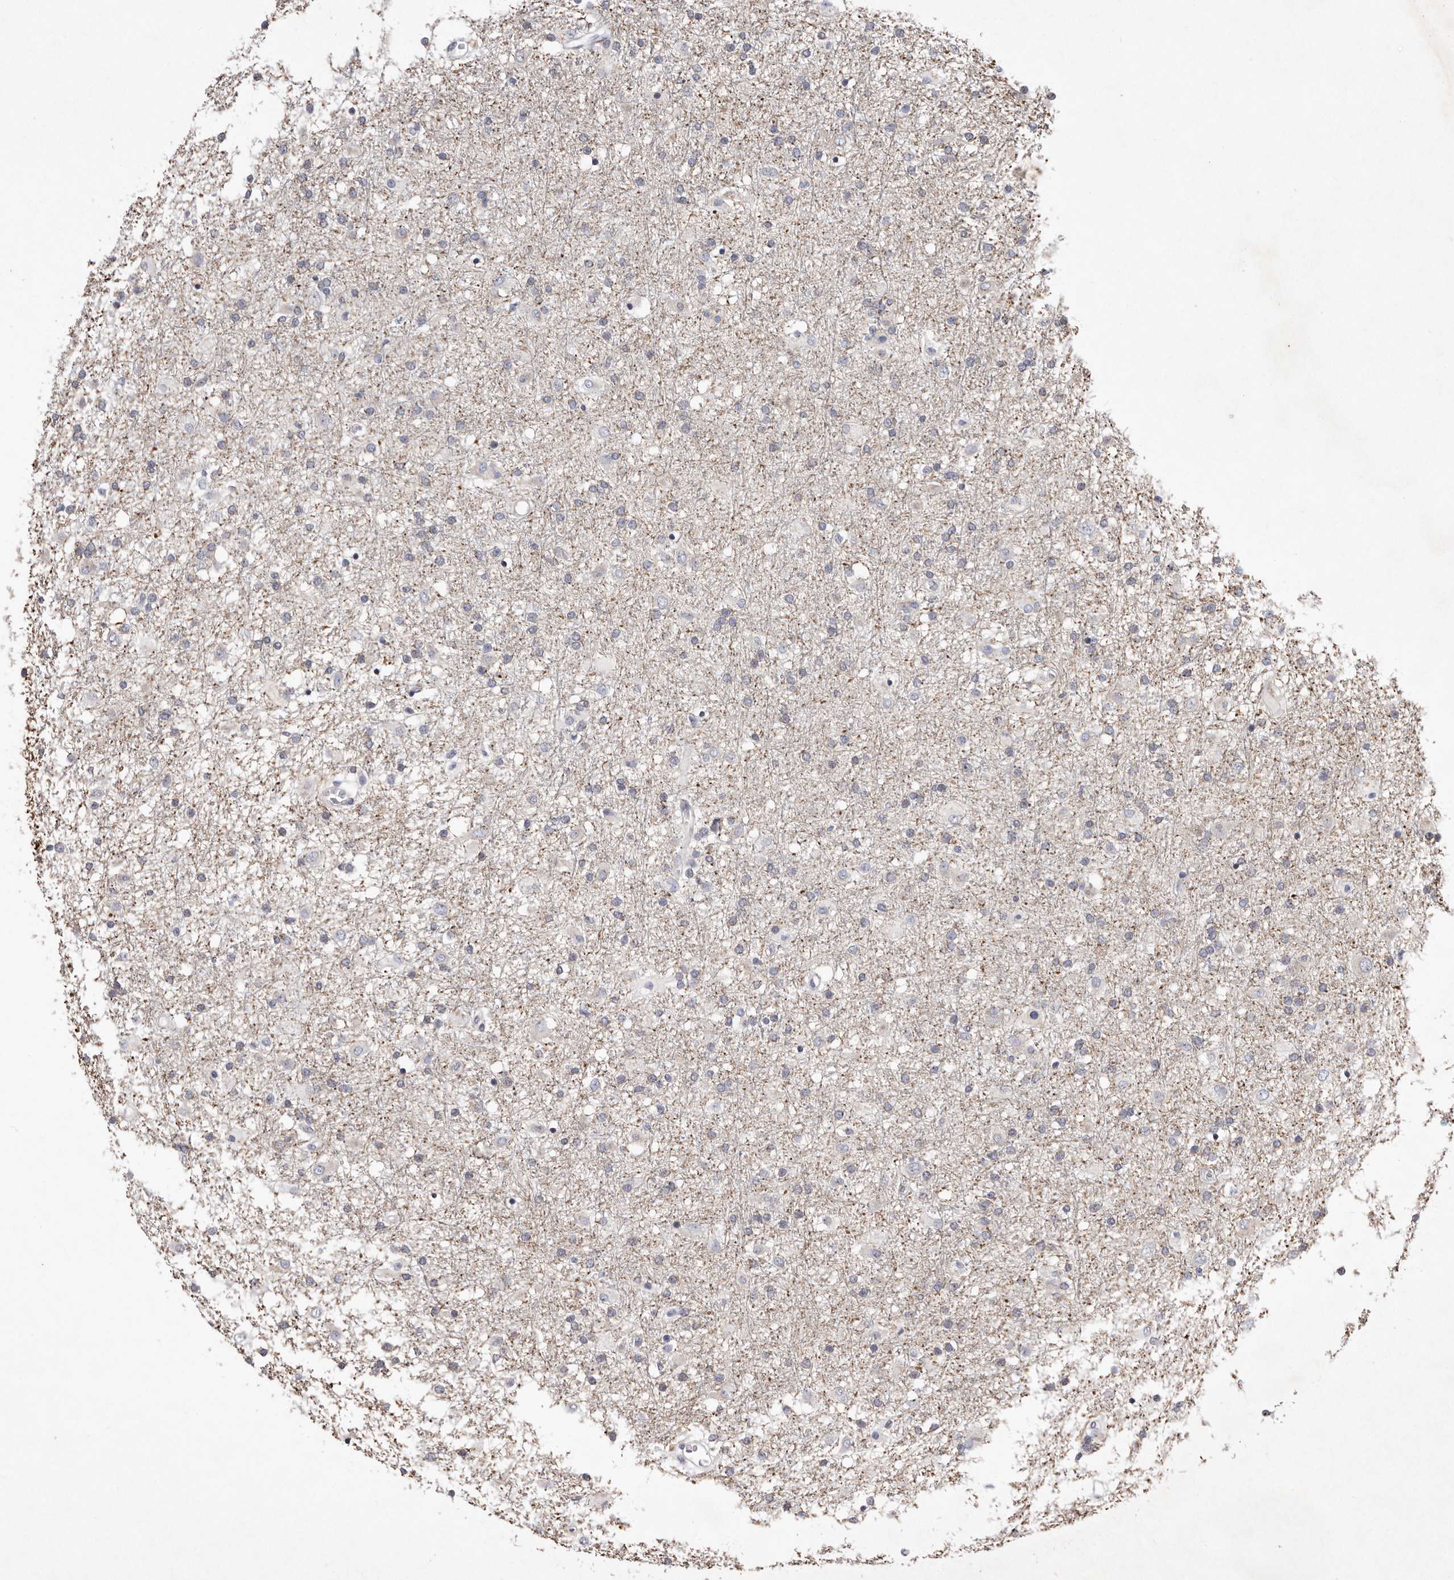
{"staining": {"intensity": "negative", "quantity": "none", "location": "none"}, "tissue": "glioma", "cell_type": "Tumor cells", "image_type": "cancer", "snomed": [{"axis": "morphology", "description": "Glioma, malignant, Low grade"}, {"axis": "topography", "description": "Brain"}], "caption": "This is an IHC histopathology image of human low-grade glioma (malignant). There is no positivity in tumor cells.", "gene": "TIMM17B", "patient": {"sex": "male", "age": 65}}